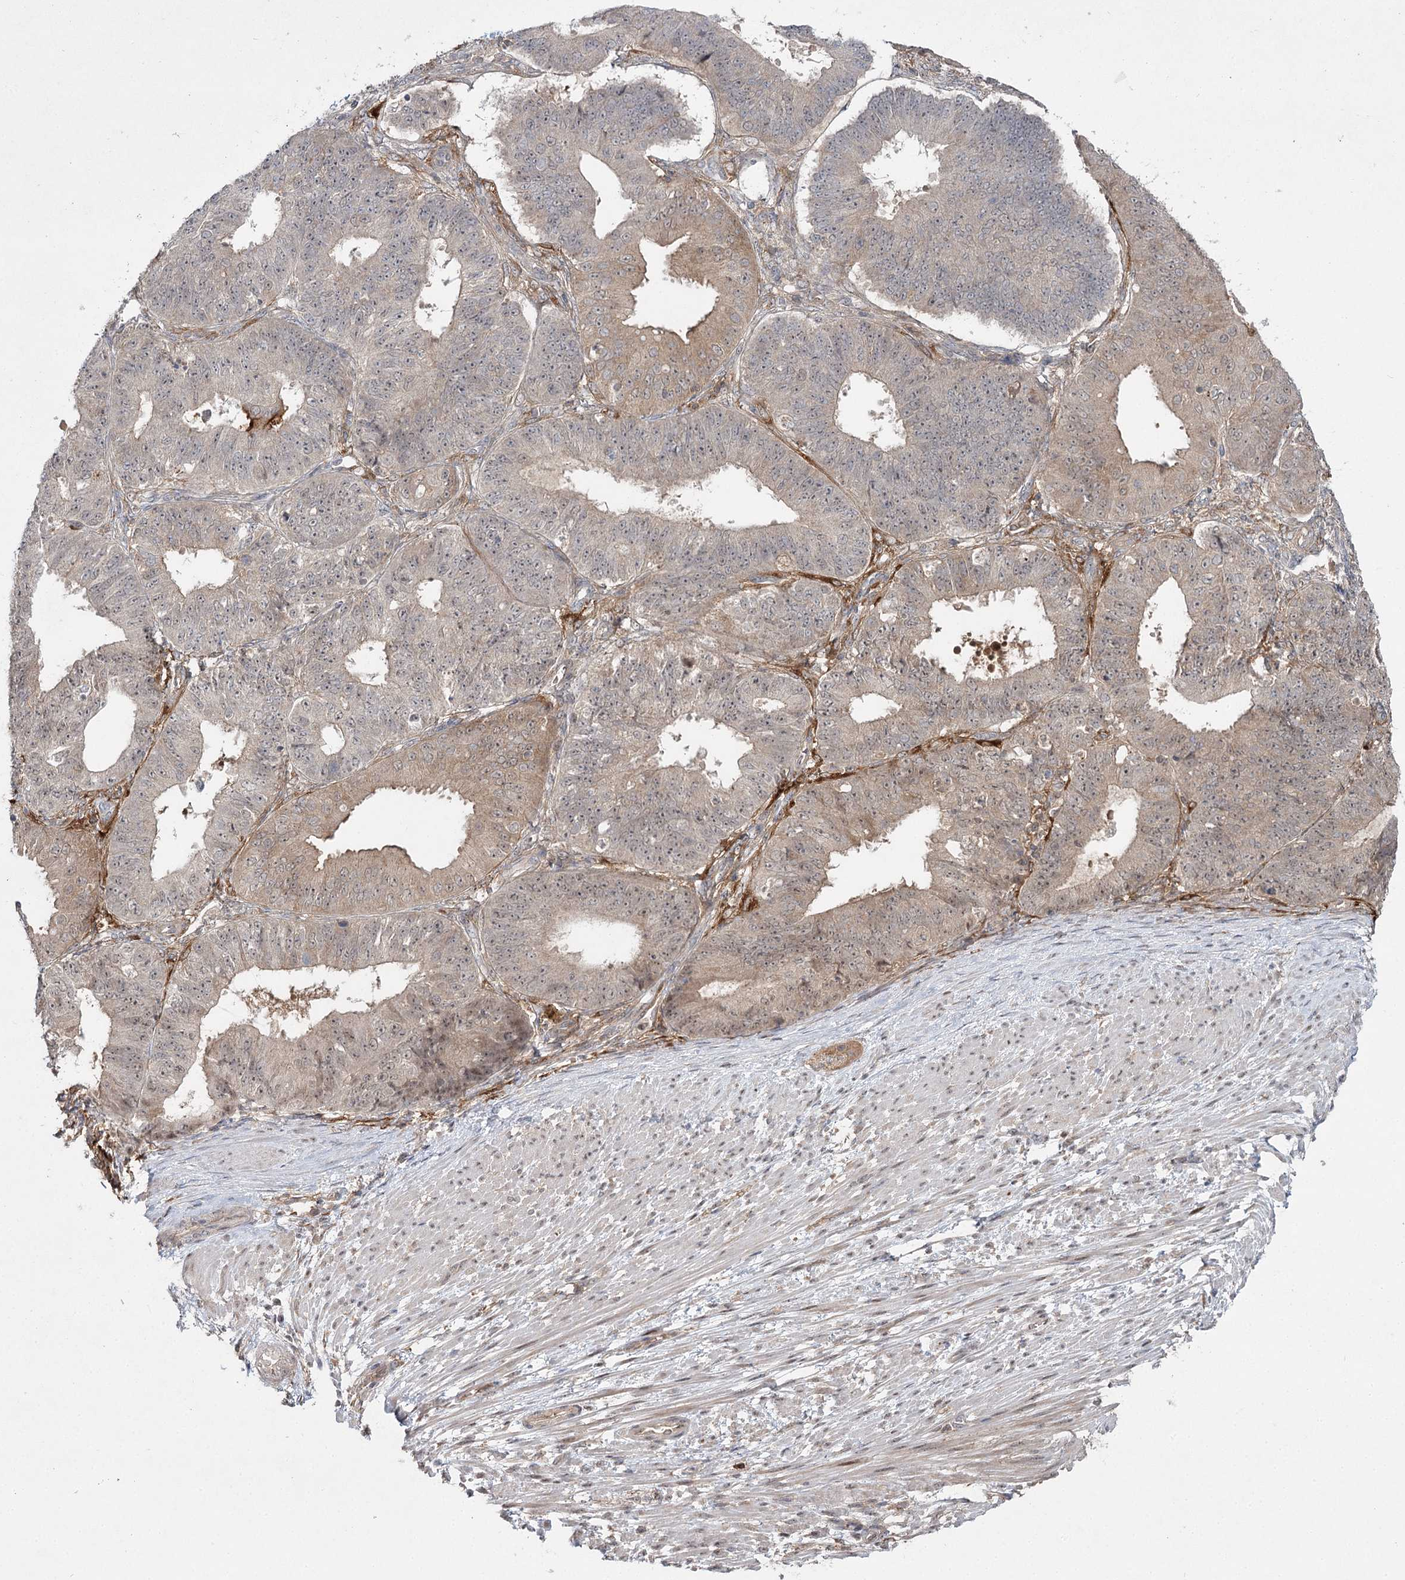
{"staining": {"intensity": "weak", "quantity": "25%-75%", "location": "cytoplasmic/membranous,nuclear"}, "tissue": "ovarian cancer", "cell_type": "Tumor cells", "image_type": "cancer", "snomed": [{"axis": "morphology", "description": "Carcinoma, endometroid"}, {"axis": "topography", "description": "Appendix"}, {"axis": "topography", "description": "Ovary"}], "caption": "The image demonstrates staining of ovarian cancer (endometroid carcinoma), revealing weak cytoplasmic/membranous and nuclear protein positivity (brown color) within tumor cells.", "gene": "WDR44", "patient": {"sex": "female", "age": 42}}